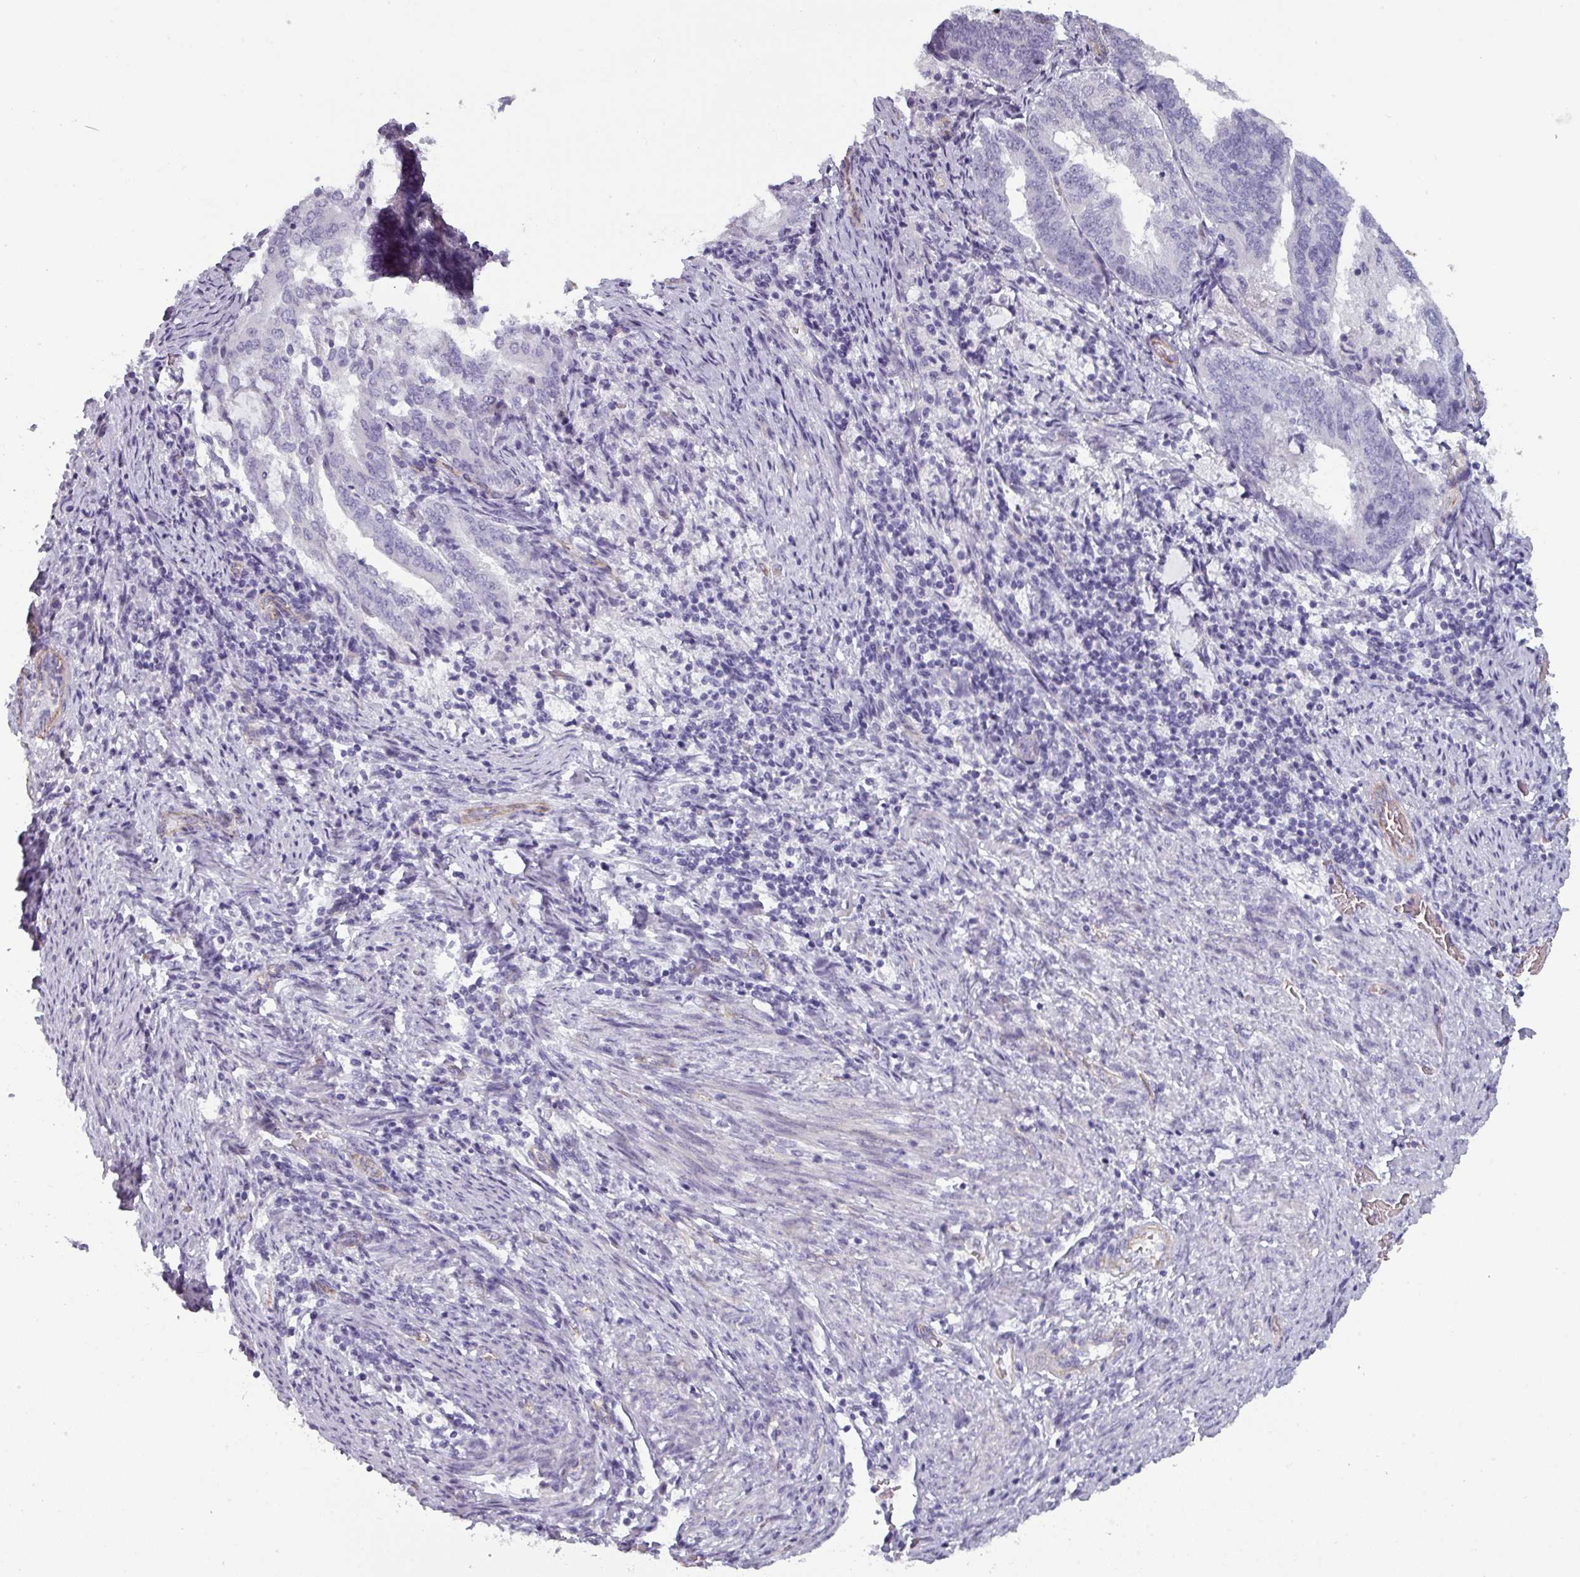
{"staining": {"intensity": "negative", "quantity": "none", "location": "none"}, "tissue": "endometrial cancer", "cell_type": "Tumor cells", "image_type": "cancer", "snomed": [{"axis": "morphology", "description": "Adenocarcinoma, NOS"}, {"axis": "topography", "description": "Endometrium"}], "caption": "The photomicrograph displays no significant staining in tumor cells of endometrial cancer.", "gene": "AREL1", "patient": {"sex": "female", "age": 80}}